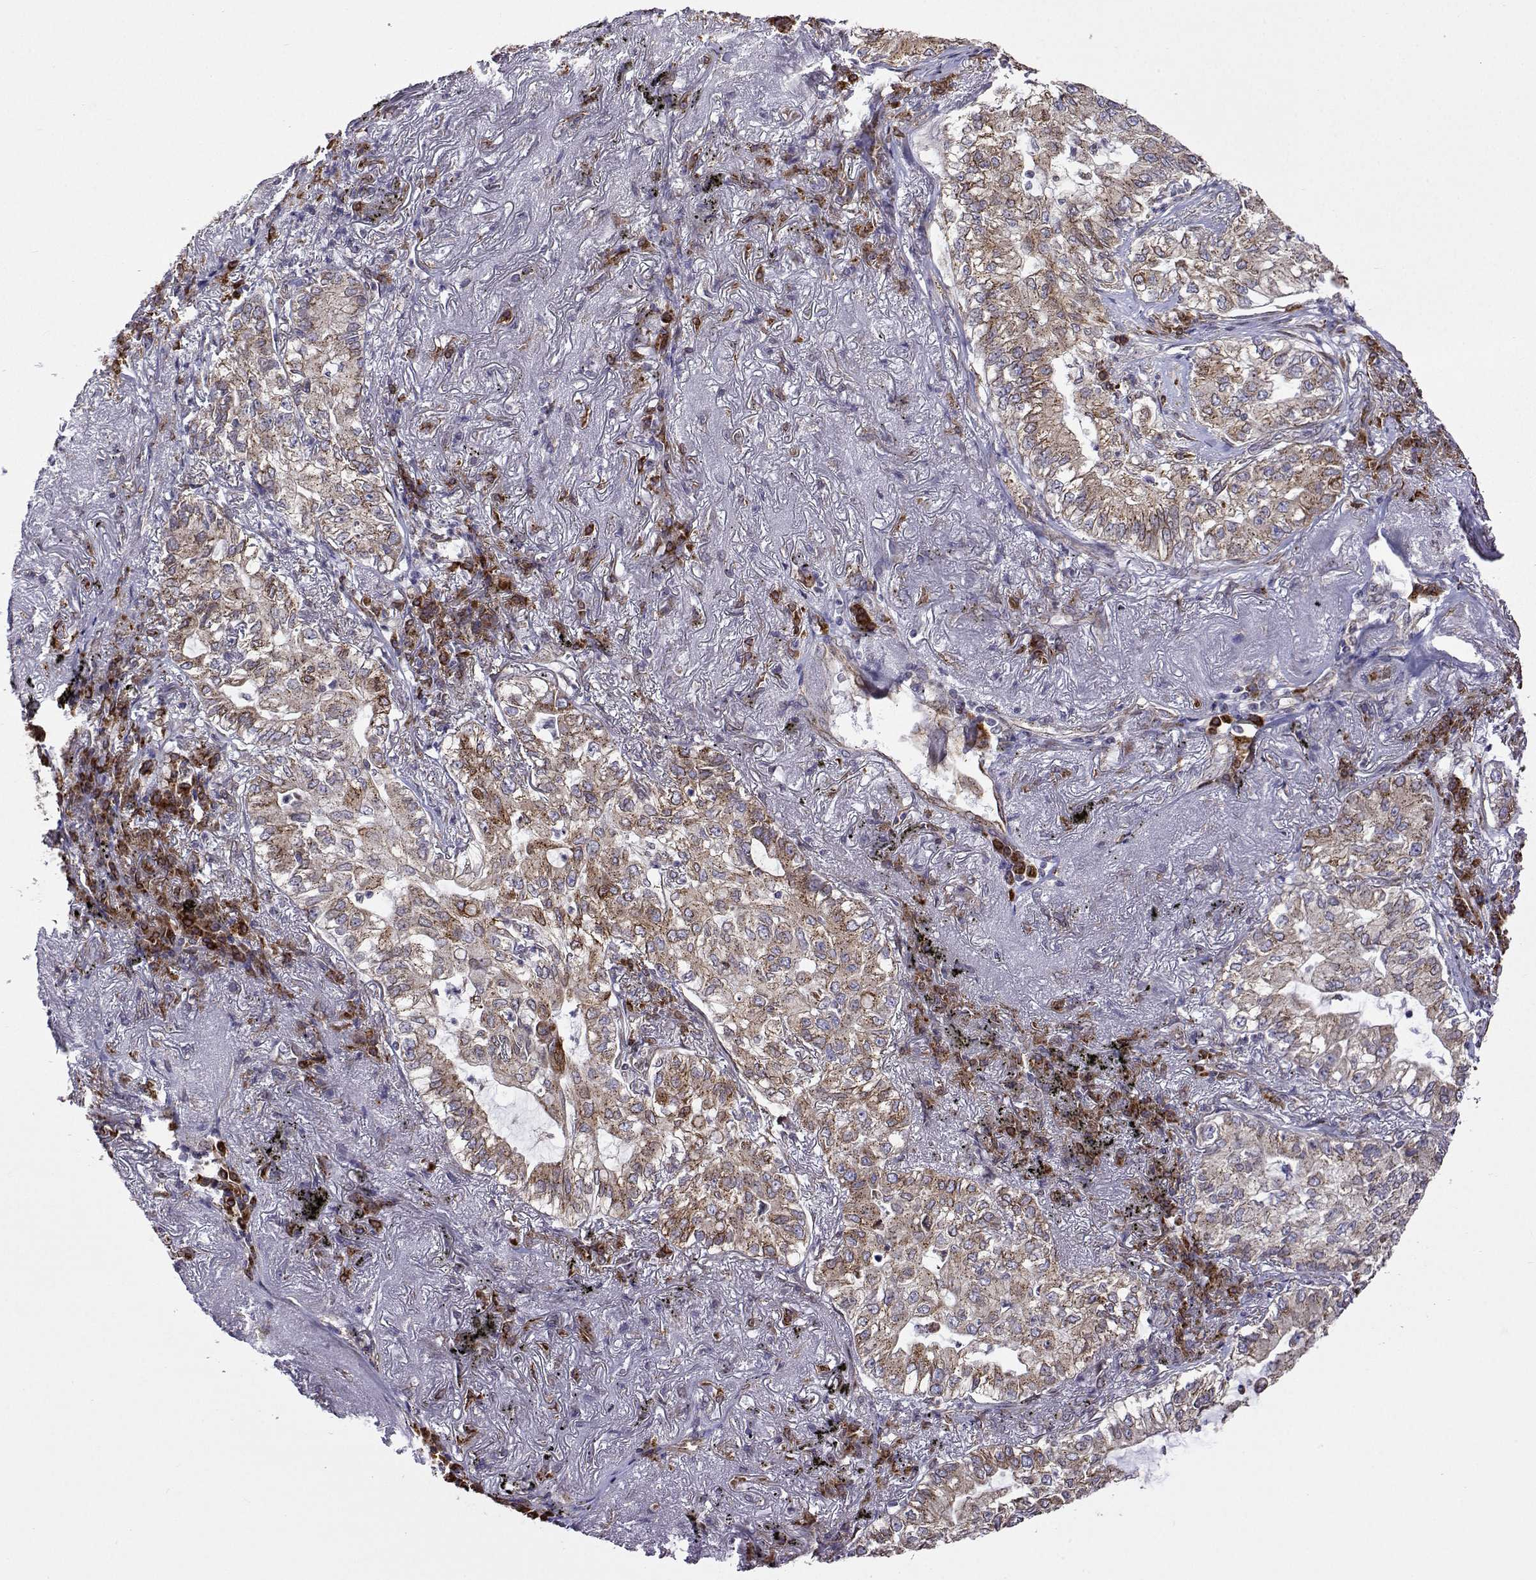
{"staining": {"intensity": "weak", "quantity": ">75%", "location": "cytoplasmic/membranous"}, "tissue": "lung cancer", "cell_type": "Tumor cells", "image_type": "cancer", "snomed": [{"axis": "morphology", "description": "Adenocarcinoma, NOS"}, {"axis": "topography", "description": "Lung"}], "caption": "Immunohistochemical staining of lung cancer (adenocarcinoma) shows low levels of weak cytoplasmic/membranous staining in approximately >75% of tumor cells.", "gene": "PGRMC2", "patient": {"sex": "female", "age": 73}}